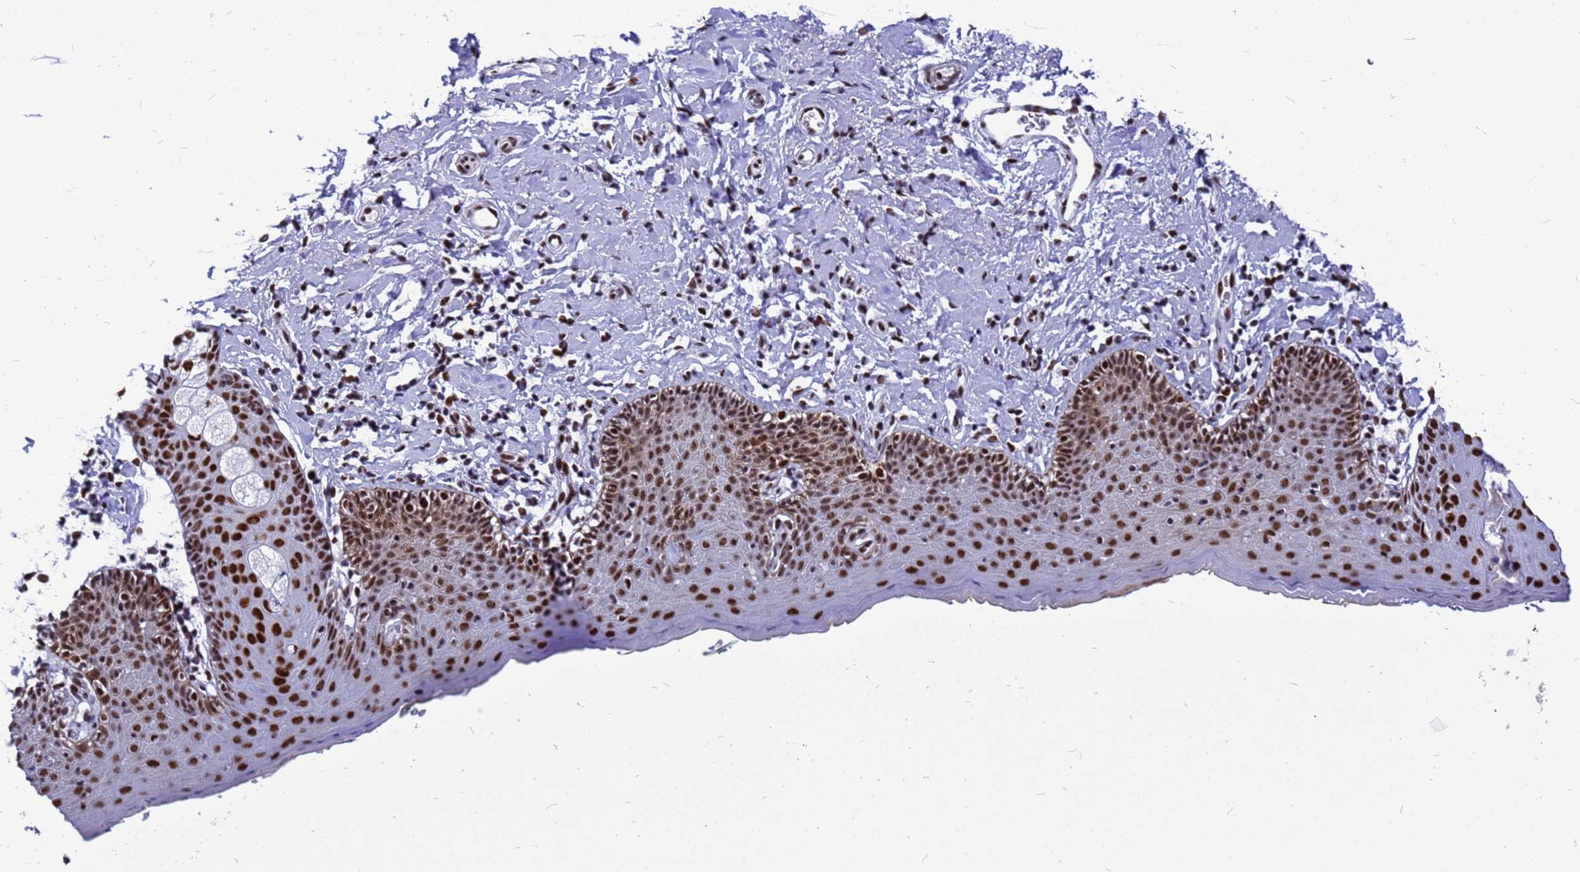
{"staining": {"intensity": "strong", "quantity": ">75%", "location": "nuclear"}, "tissue": "skin", "cell_type": "Epidermal cells", "image_type": "normal", "snomed": [{"axis": "morphology", "description": "Normal tissue, NOS"}, {"axis": "topography", "description": "Vulva"}], "caption": "High-magnification brightfield microscopy of unremarkable skin stained with DAB (brown) and counterstained with hematoxylin (blue). epidermal cells exhibit strong nuclear positivity is present in approximately>75% of cells.", "gene": "SART3", "patient": {"sex": "female", "age": 66}}